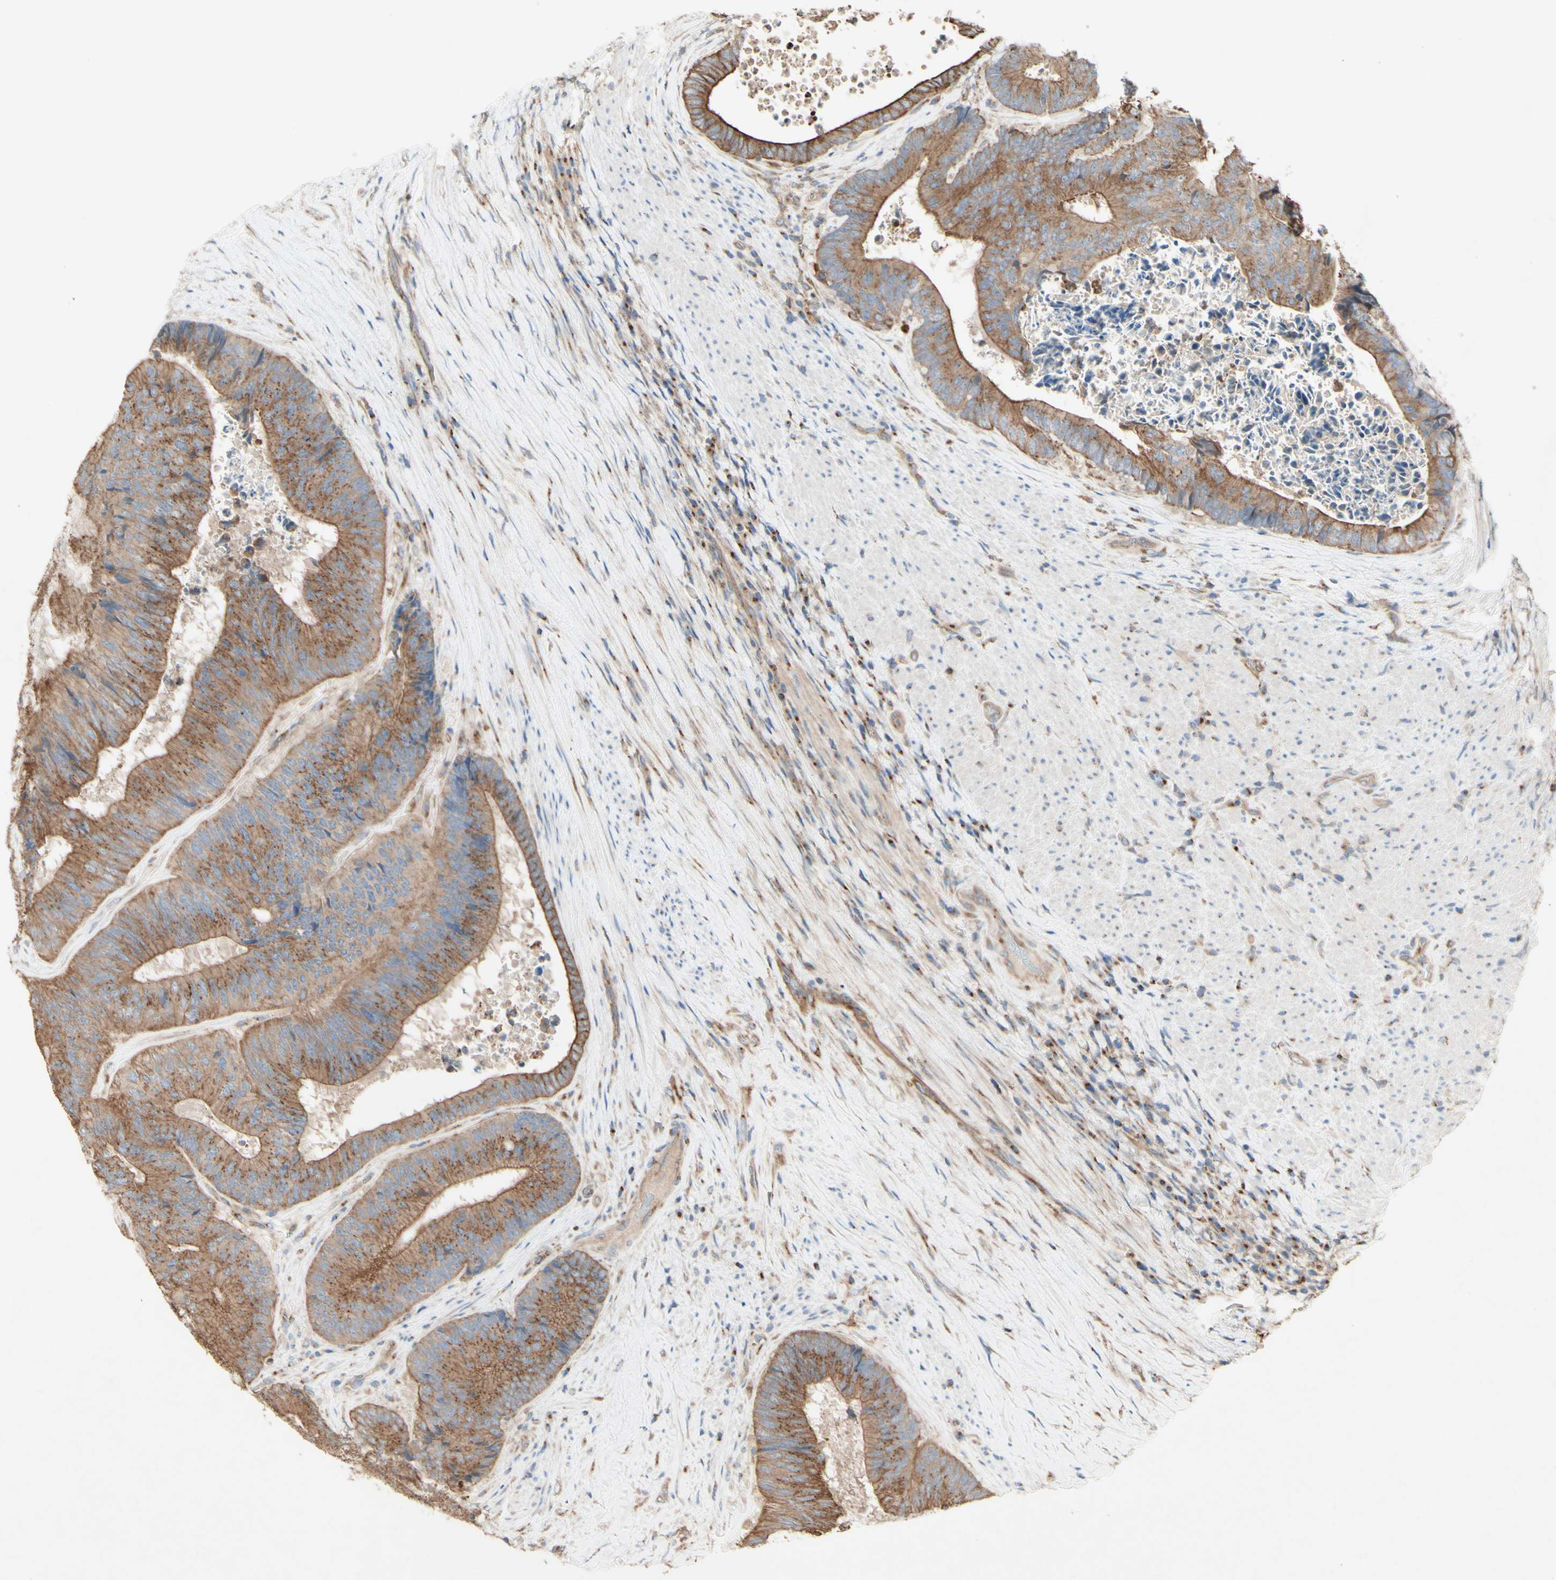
{"staining": {"intensity": "moderate", "quantity": ">75%", "location": "cytoplasmic/membranous"}, "tissue": "colorectal cancer", "cell_type": "Tumor cells", "image_type": "cancer", "snomed": [{"axis": "morphology", "description": "Adenocarcinoma, NOS"}, {"axis": "topography", "description": "Rectum"}], "caption": "A medium amount of moderate cytoplasmic/membranous staining is present in about >75% of tumor cells in adenocarcinoma (colorectal) tissue. Using DAB (3,3'-diaminobenzidine) (brown) and hematoxylin (blue) stains, captured at high magnification using brightfield microscopy.", "gene": "MTM1", "patient": {"sex": "male", "age": 72}}